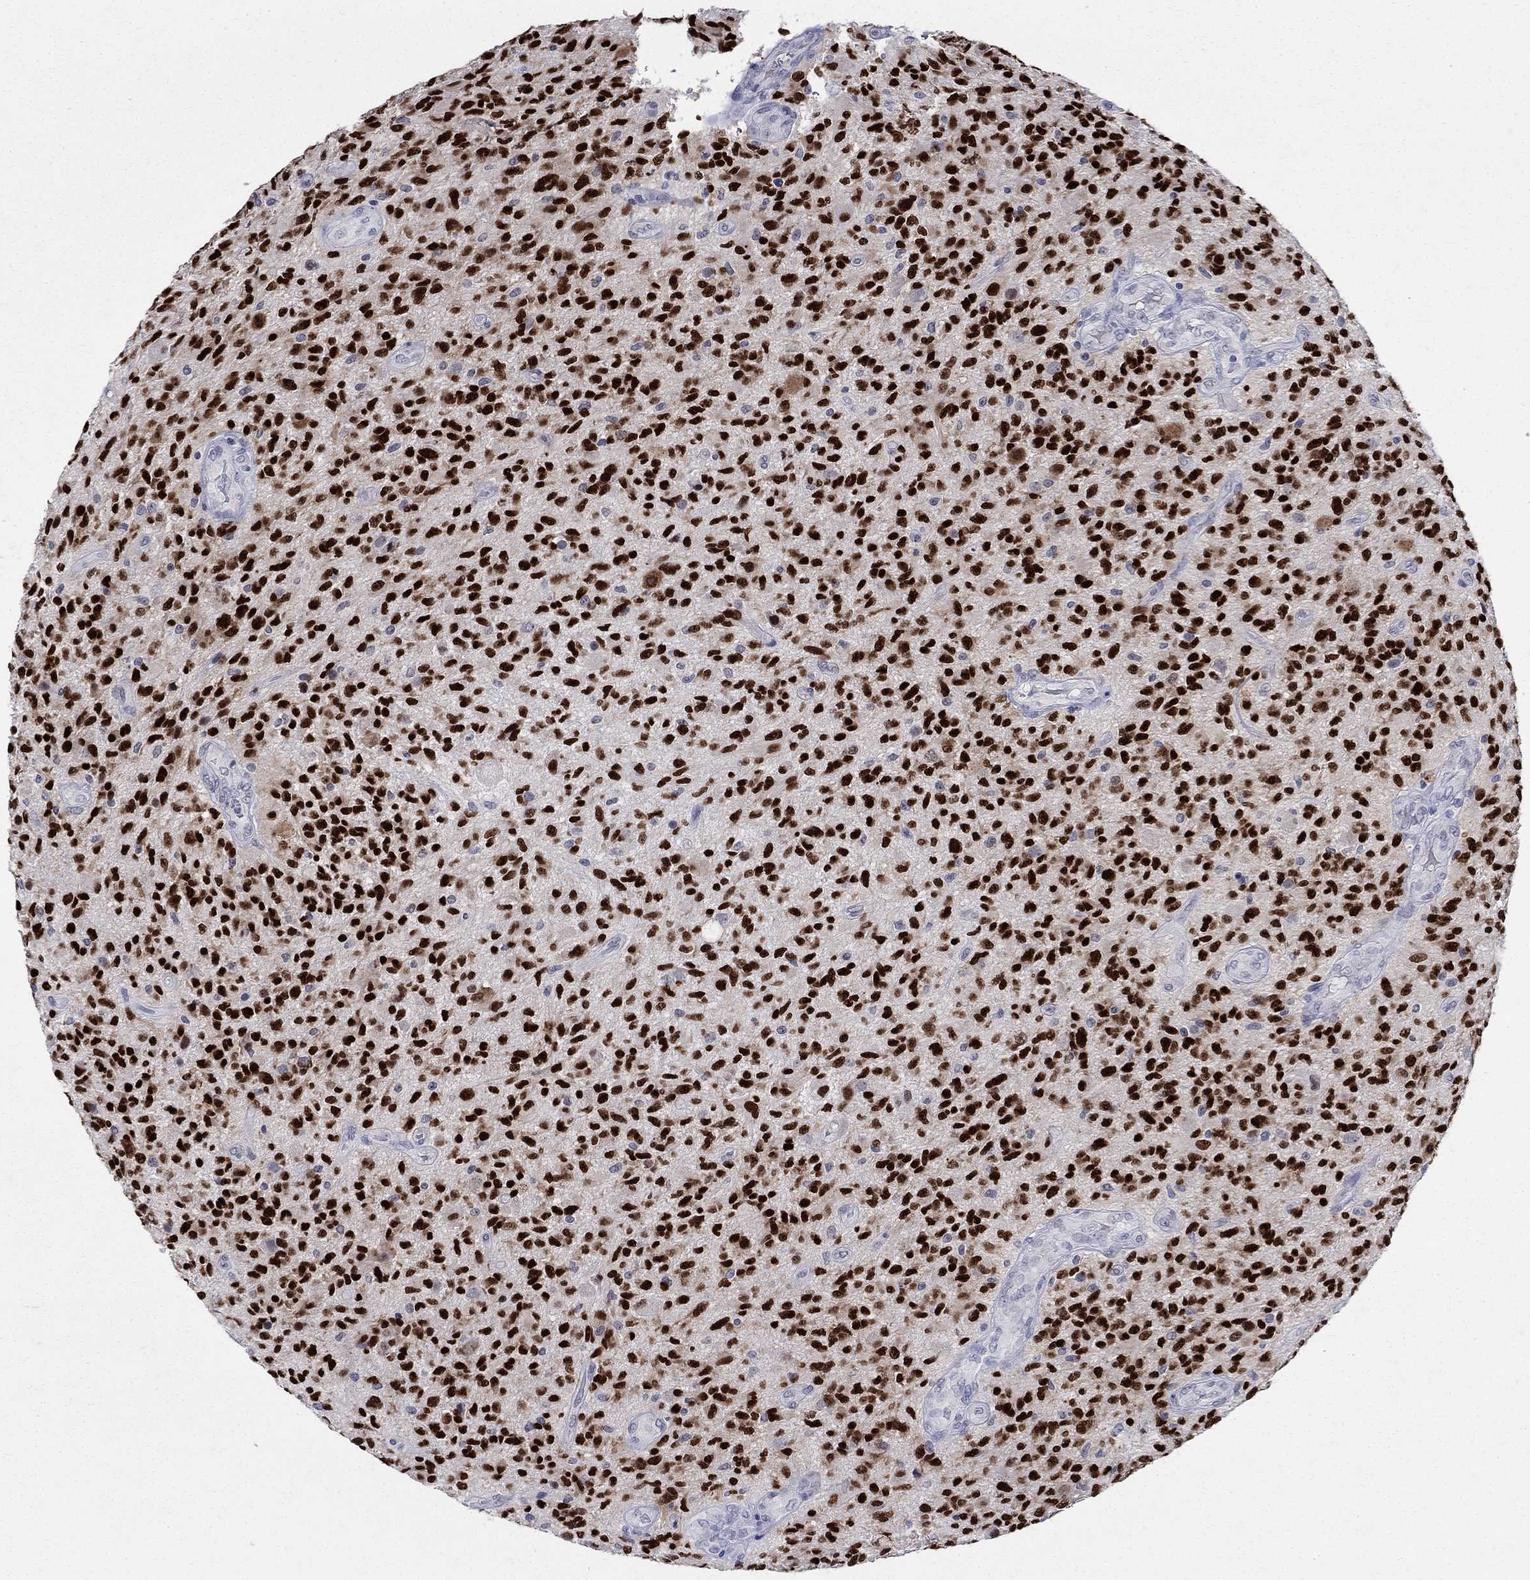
{"staining": {"intensity": "strong", "quantity": ">75%", "location": "nuclear"}, "tissue": "glioma", "cell_type": "Tumor cells", "image_type": "cancer", "snomed": [{"axis": "morphology", "description": "Glioma, malignant, High grade"}, {"axis": "topography", "description": "Brain"}], "caption": "Immunohistochemical staining of human malignant glioma (high-grade) displays high levels of strong nuclear protein positivity in approximately >75% of tumor cells.", "gene": "SOX2", "patient": {"sex": "male", "age": 47}}